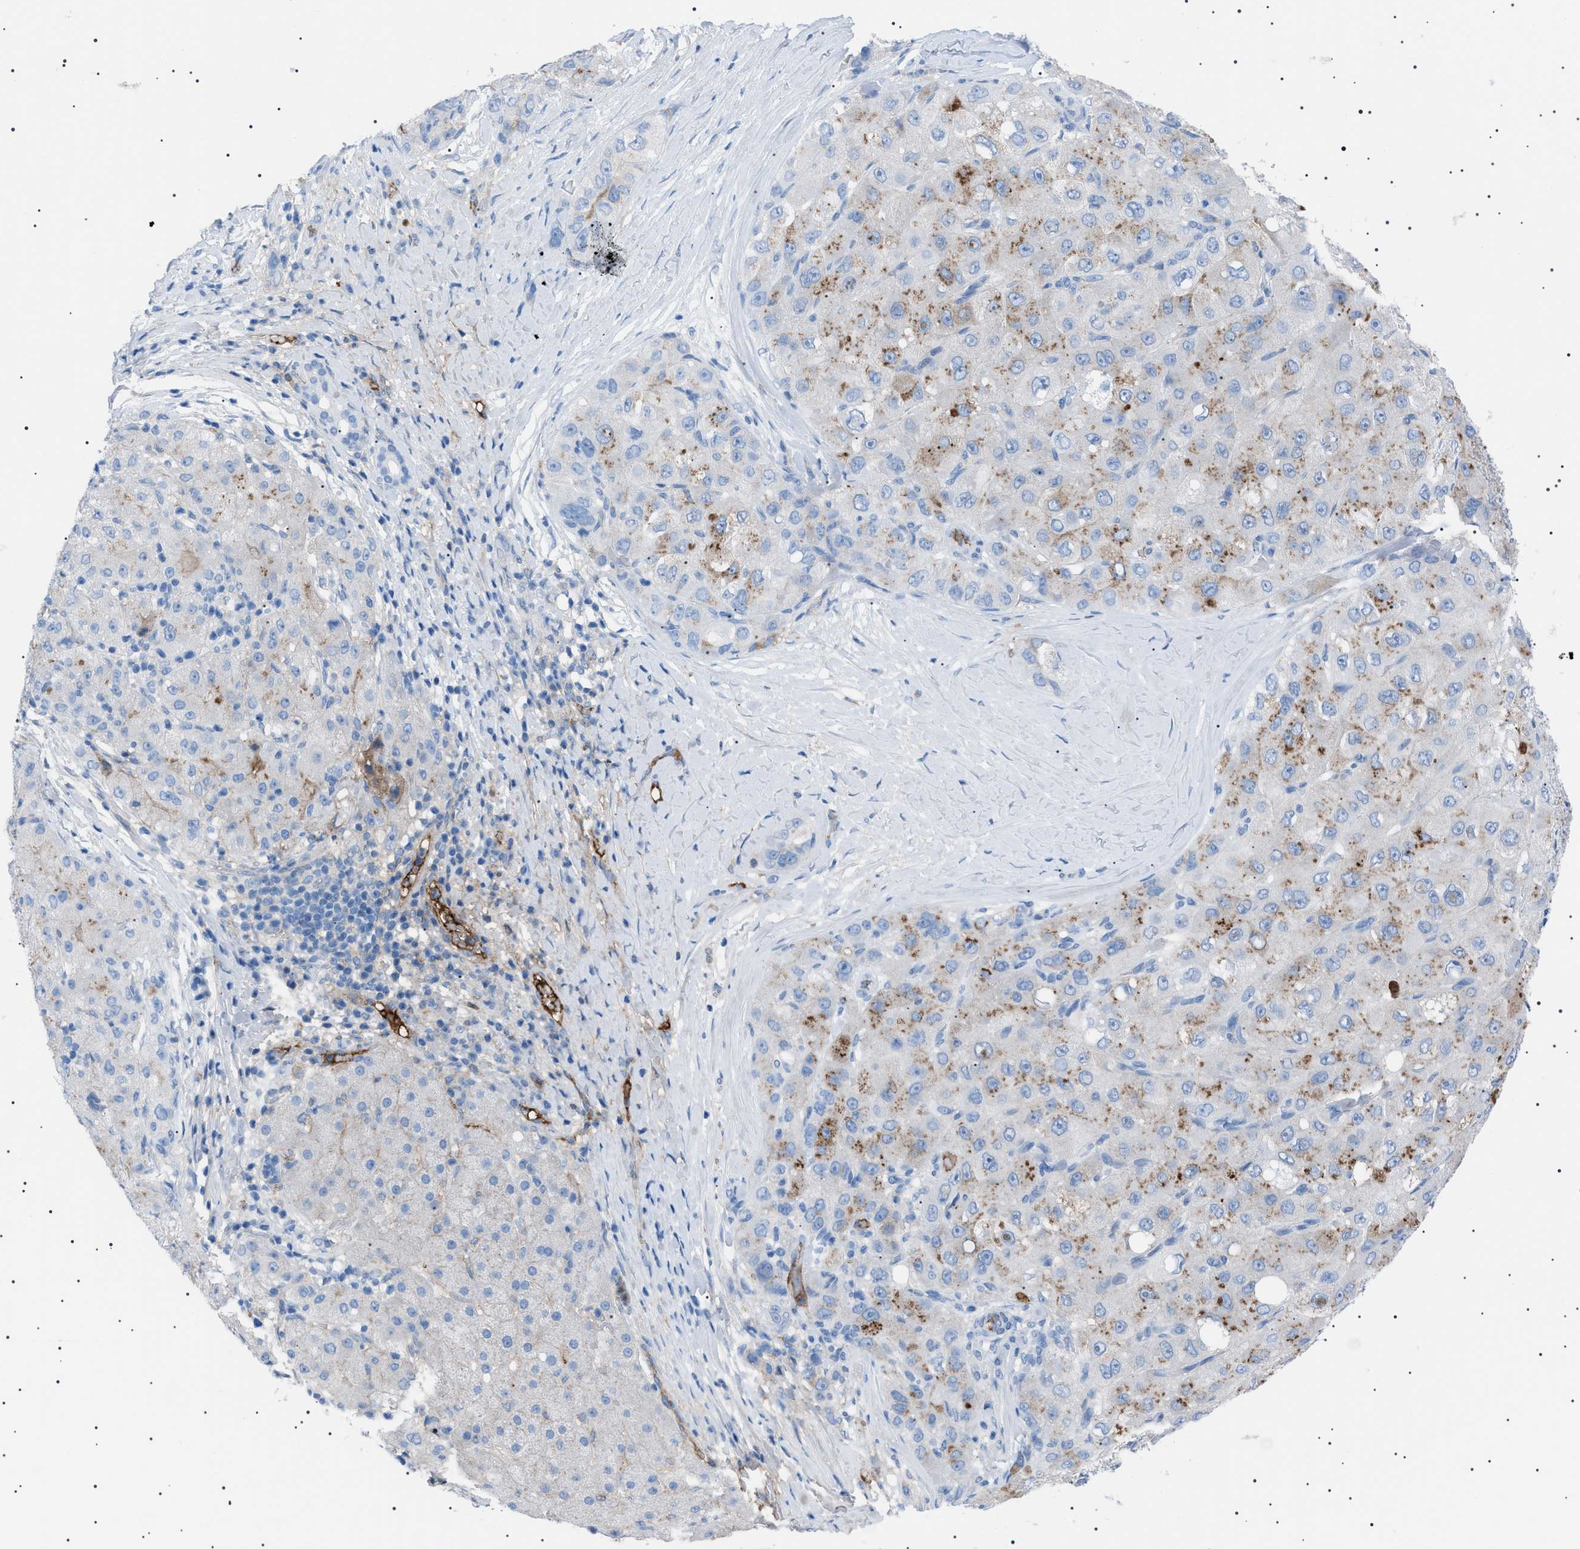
{"staining": {"intensity": "weak", "quantity": "<25%", "location": "cytoplasmic/membranous"}, "tissue": "liver cancer", "cell_type": "Tumor cells", "image_type": "cancer", "snomed": [{"axis": "morphology", "description": "Carcinoma, Hepatocellular, NOS"}, {"axis": "topography", "description": "Liver"}], "caption": "Tumor cells are negative for brown protein staining in hepatocellular carcinoma (liver).", "gene": "LPA", "patient": {"sex": "male", "age": 80}}